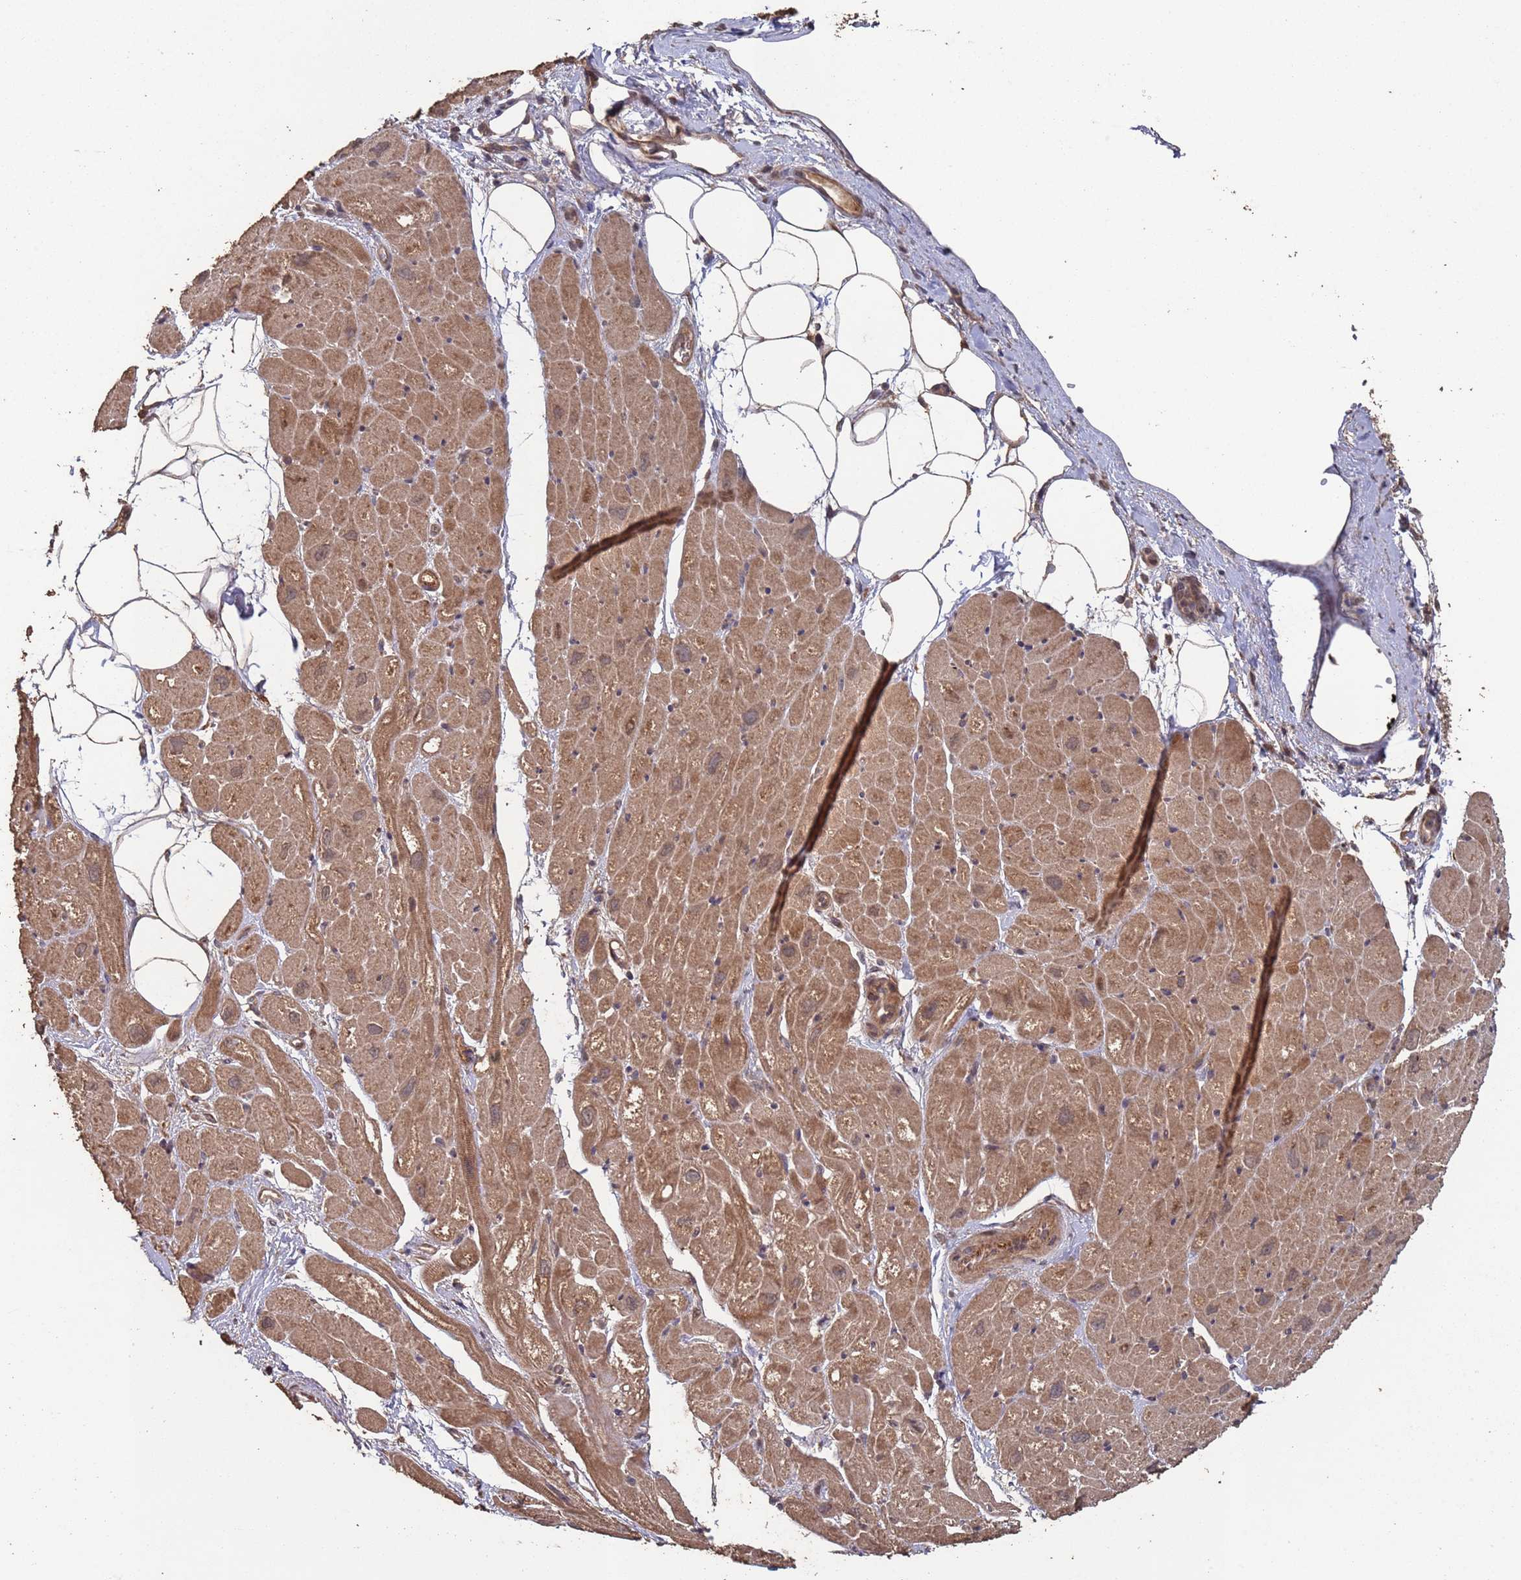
{"staining": {"intensity": "moderate", "quantity": "25%-75%", "location": "cytoplasmic/membranous"}, "tissue": "heart muscle", "cell_type": "Cardiomyocytes", "image_type": "normal", "snomed": [{"axis": "morphology", "description": "Normal tissue, NOS"}, {"axis": "topography", "description": "Heart"}], "caption": "IHC micrograph of normal heart muscle: heart muscle stained using IHC exhibits medium levels of moderate protein expression localized specifically in the cytoplasmic/membranous of cardiomyocytes, appearing as a cytoplasmic/membranous brown color.", "gene": "FRAT1", "patient": {"sex": "male", "age": 50}}